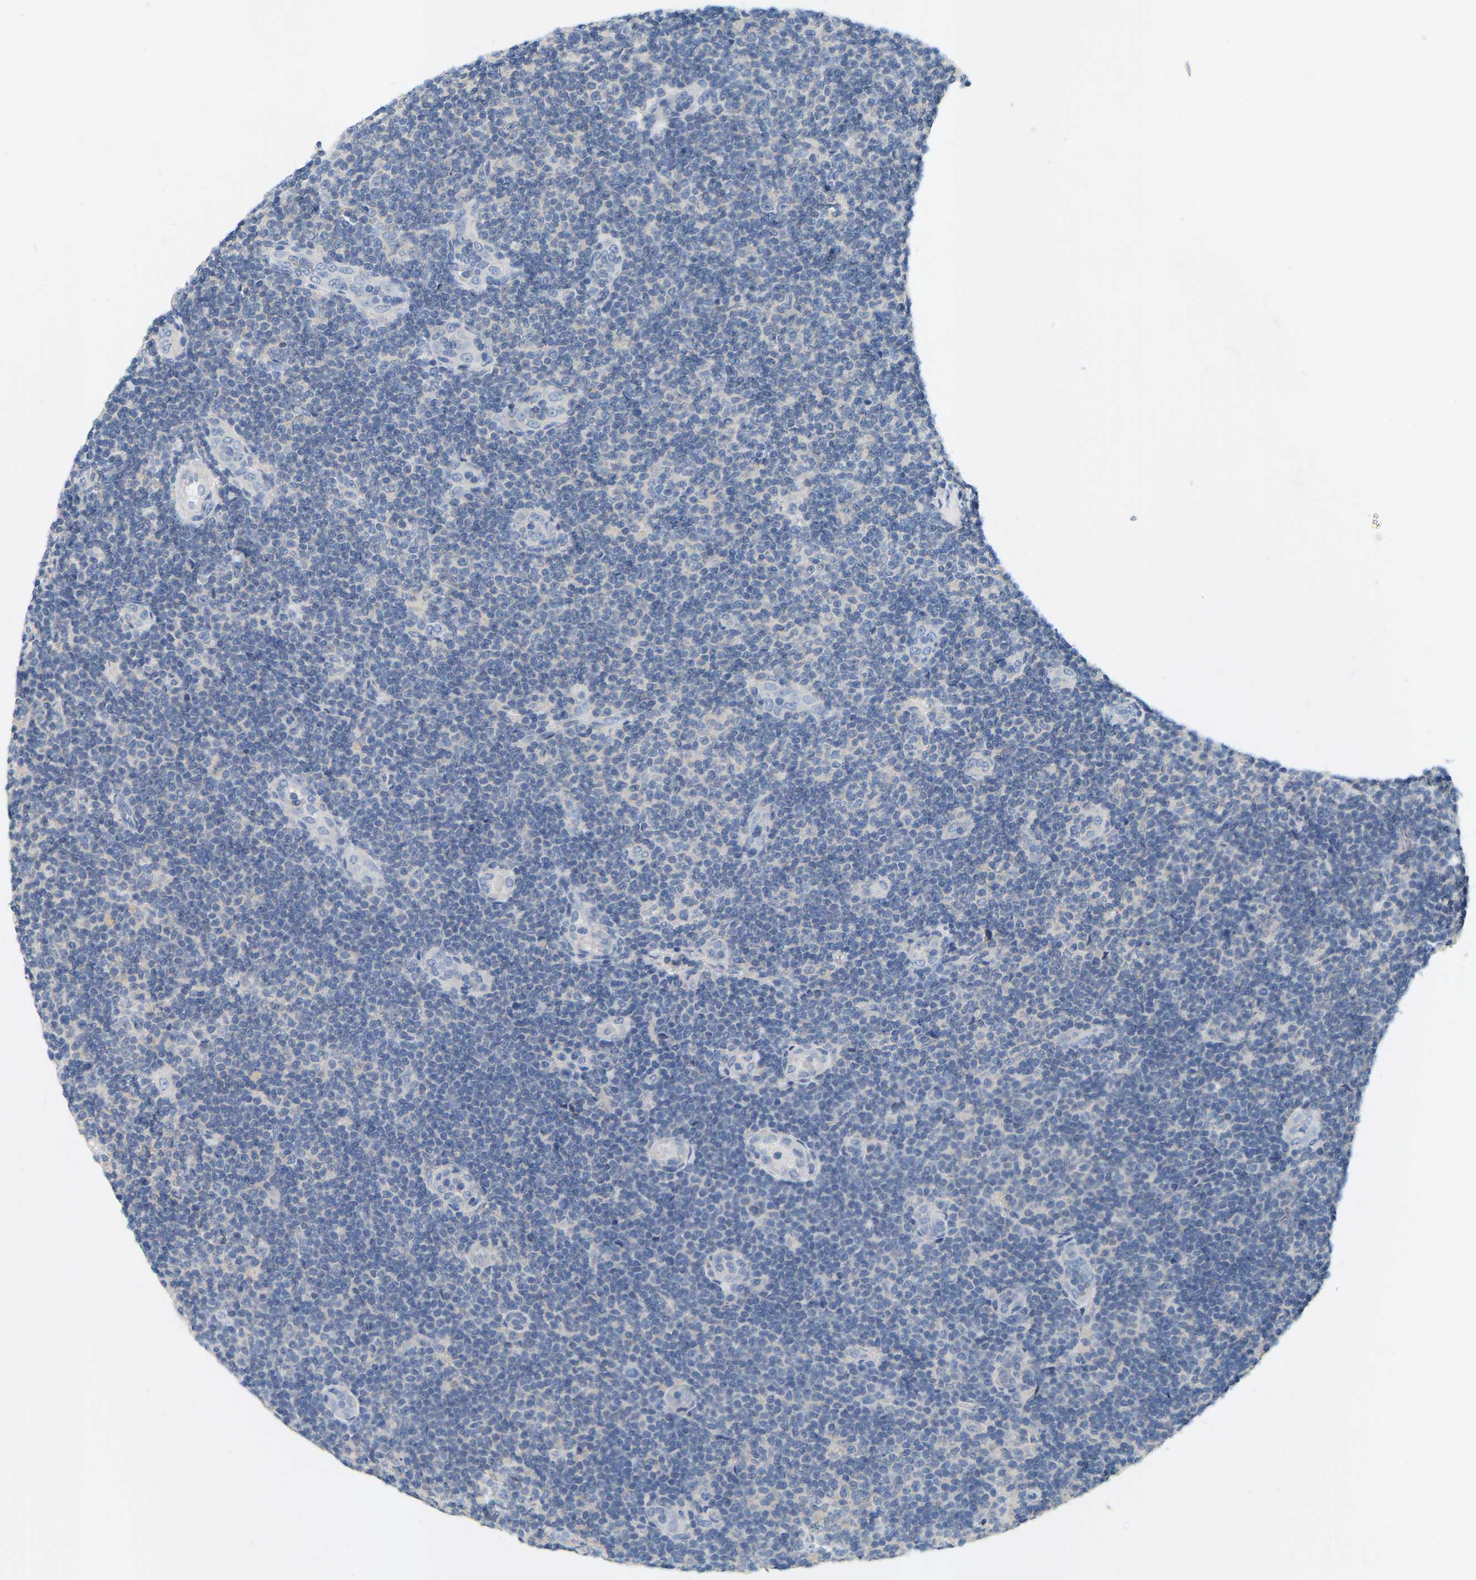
{"staining": {"intensity": "negative", "quantity": "none", "location": "none"}, "tissue": "lymphoma", "cell_type": "Tumor cells", "image_type": "cancer", "snomed": [{"axis": "morphology", "description": "Malignant lymphoma, non-Hodgkin's type, Low grade"}, {"axis": "topography", "description": "Lymph node"}], "caption": "Malignant lymphoma, non-Hodgkin's type (low-grade) was stained to show a protein in brown. There is no significant positivity in tumor cells. (Stains: DAB immunohistochemistry (IHC) with hematoxylin counter stain, Microscopy: brightfield microscopy at high magnification).", "gene": "WIPI2", "patient": {"sex": "male", "age": 83}}